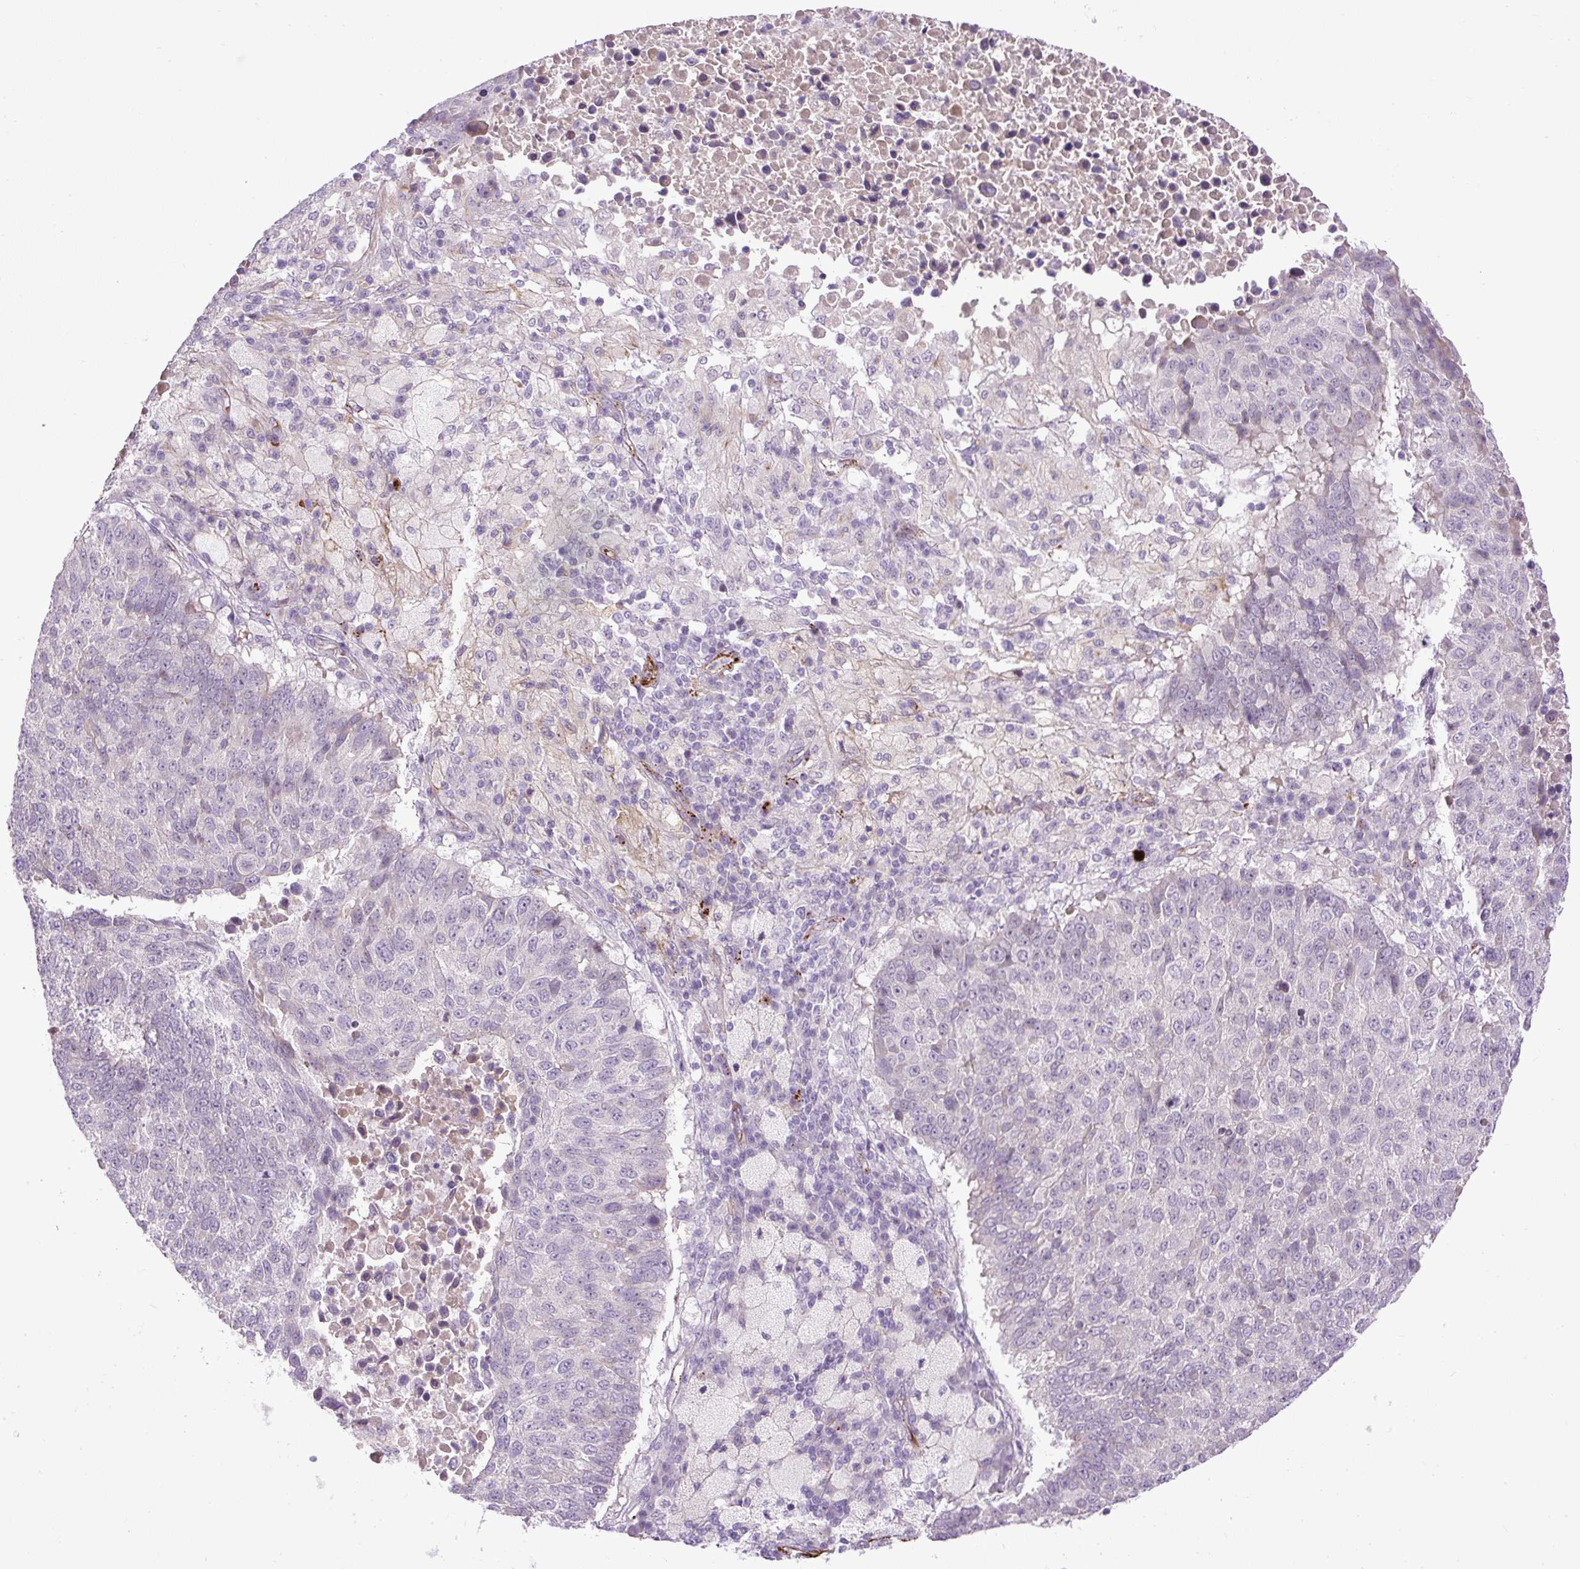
{"staining": {"intensity": "negative", "quantity": "none", "location": "none"}, "tissue": "lung cancer", "cell_type": "Tumor cells", "image_type": "cancer", "snomed": [{"axis": "morphology", "description": "Squamous cell carcinoma, NOS"}, {"axis": "topography", "description": "Lung"}], "caption": "This is a micrograph of immunohistochemistry staining of lung cancer (squamous cell carcinoma), which shows no expression in tumor cells.", "gene": "LEFTY2", "patient": {"sex": "male", "age": 73}}